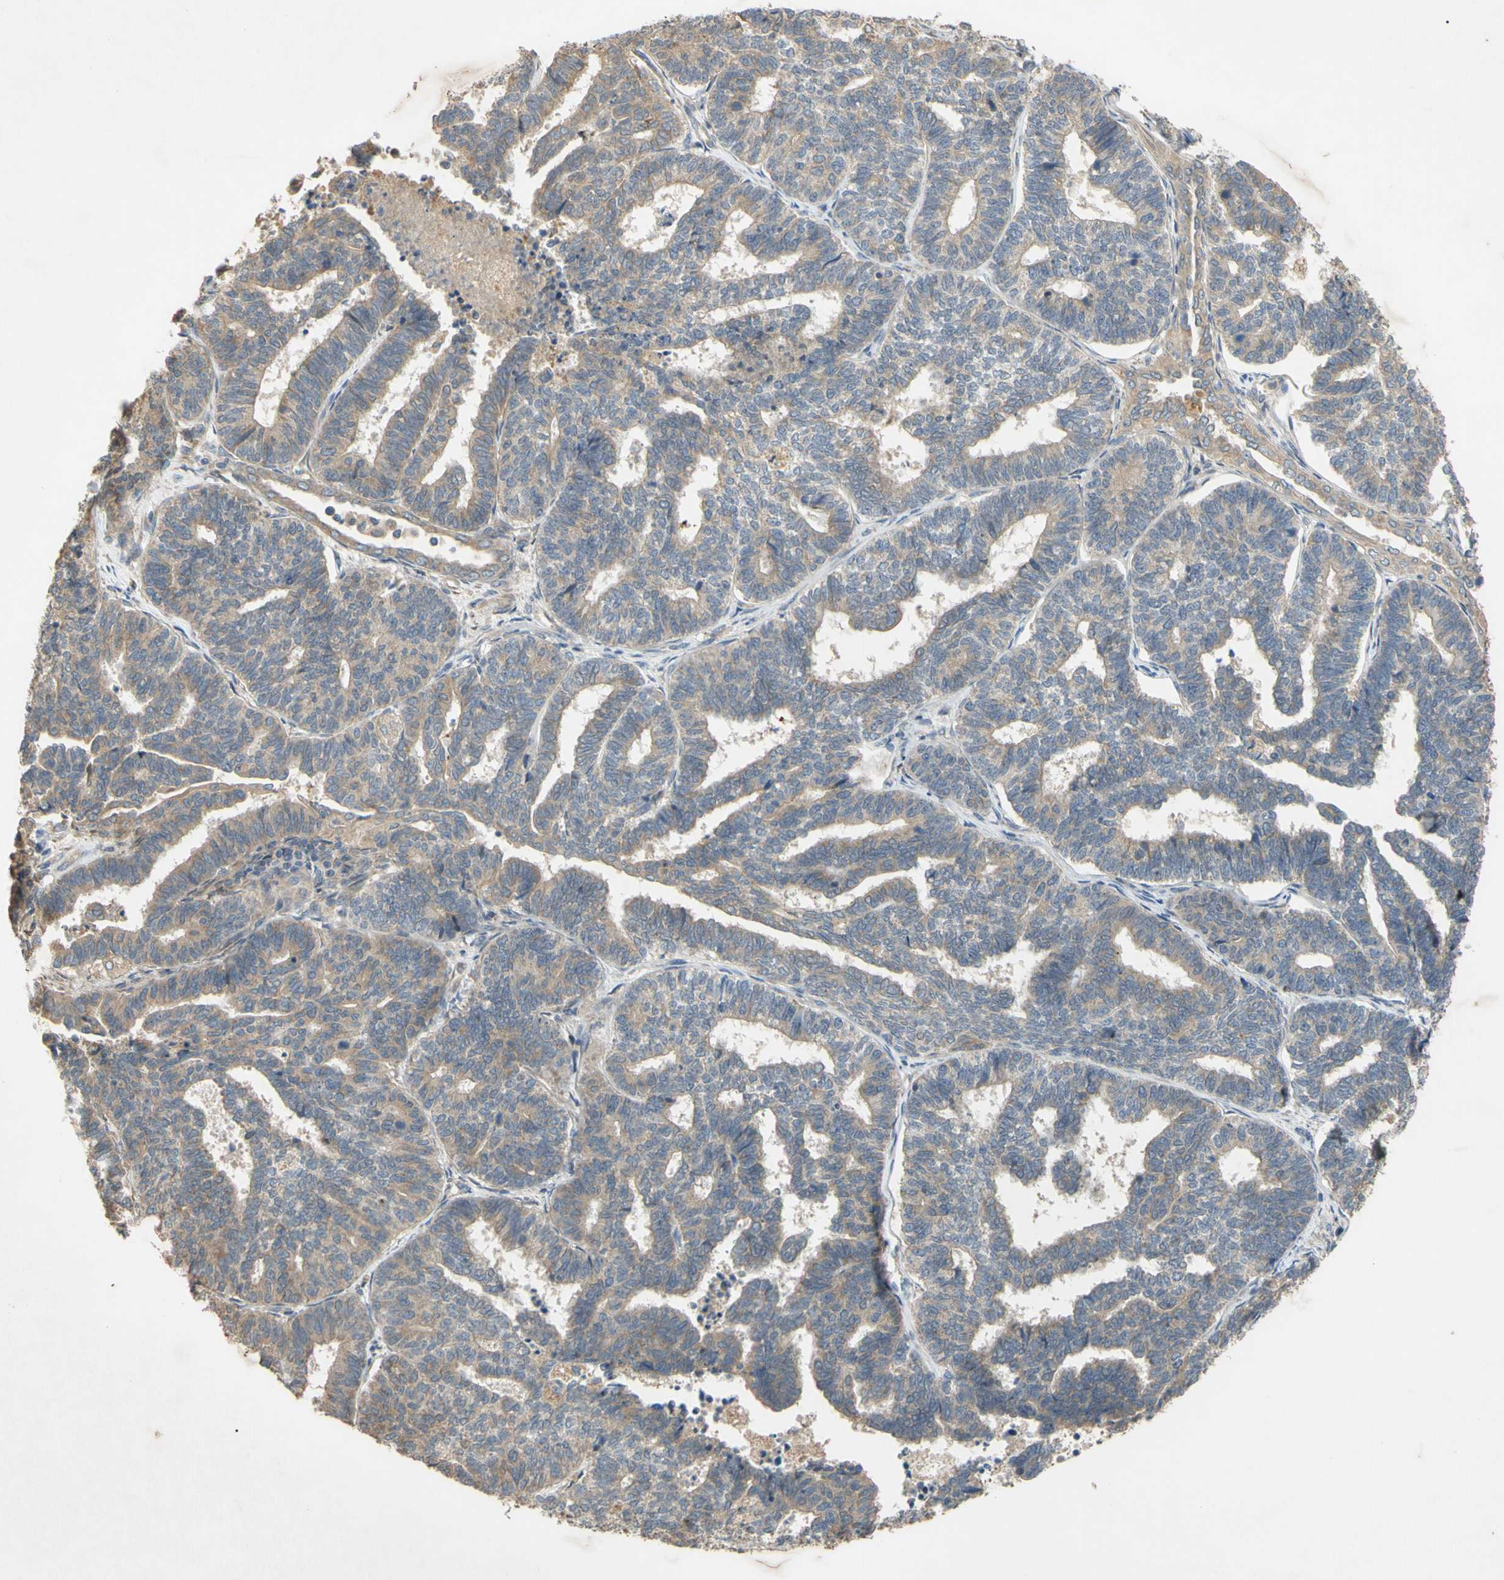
{"staining": {"intensity": "weak", "quantity": ">75%", "location": "cytoplasmic/membranous"}, "tissue": "endometrial cancer", "cell_type": "Tumor cells", "image_type": "cancer", "snomed": [{"axis": "morphology", "description": "Adenocarcinoma, NOS"}, {"axis": "topography", "description": "Endometrium"}], "caption": "Endometrial cancer stained with a brown dye exhibits weak cytoplasmic/membranous positive positivity in about >75% of tumor cells.", "gene": "PARD6A", "patient": {"sex": "female", "age": 70}}